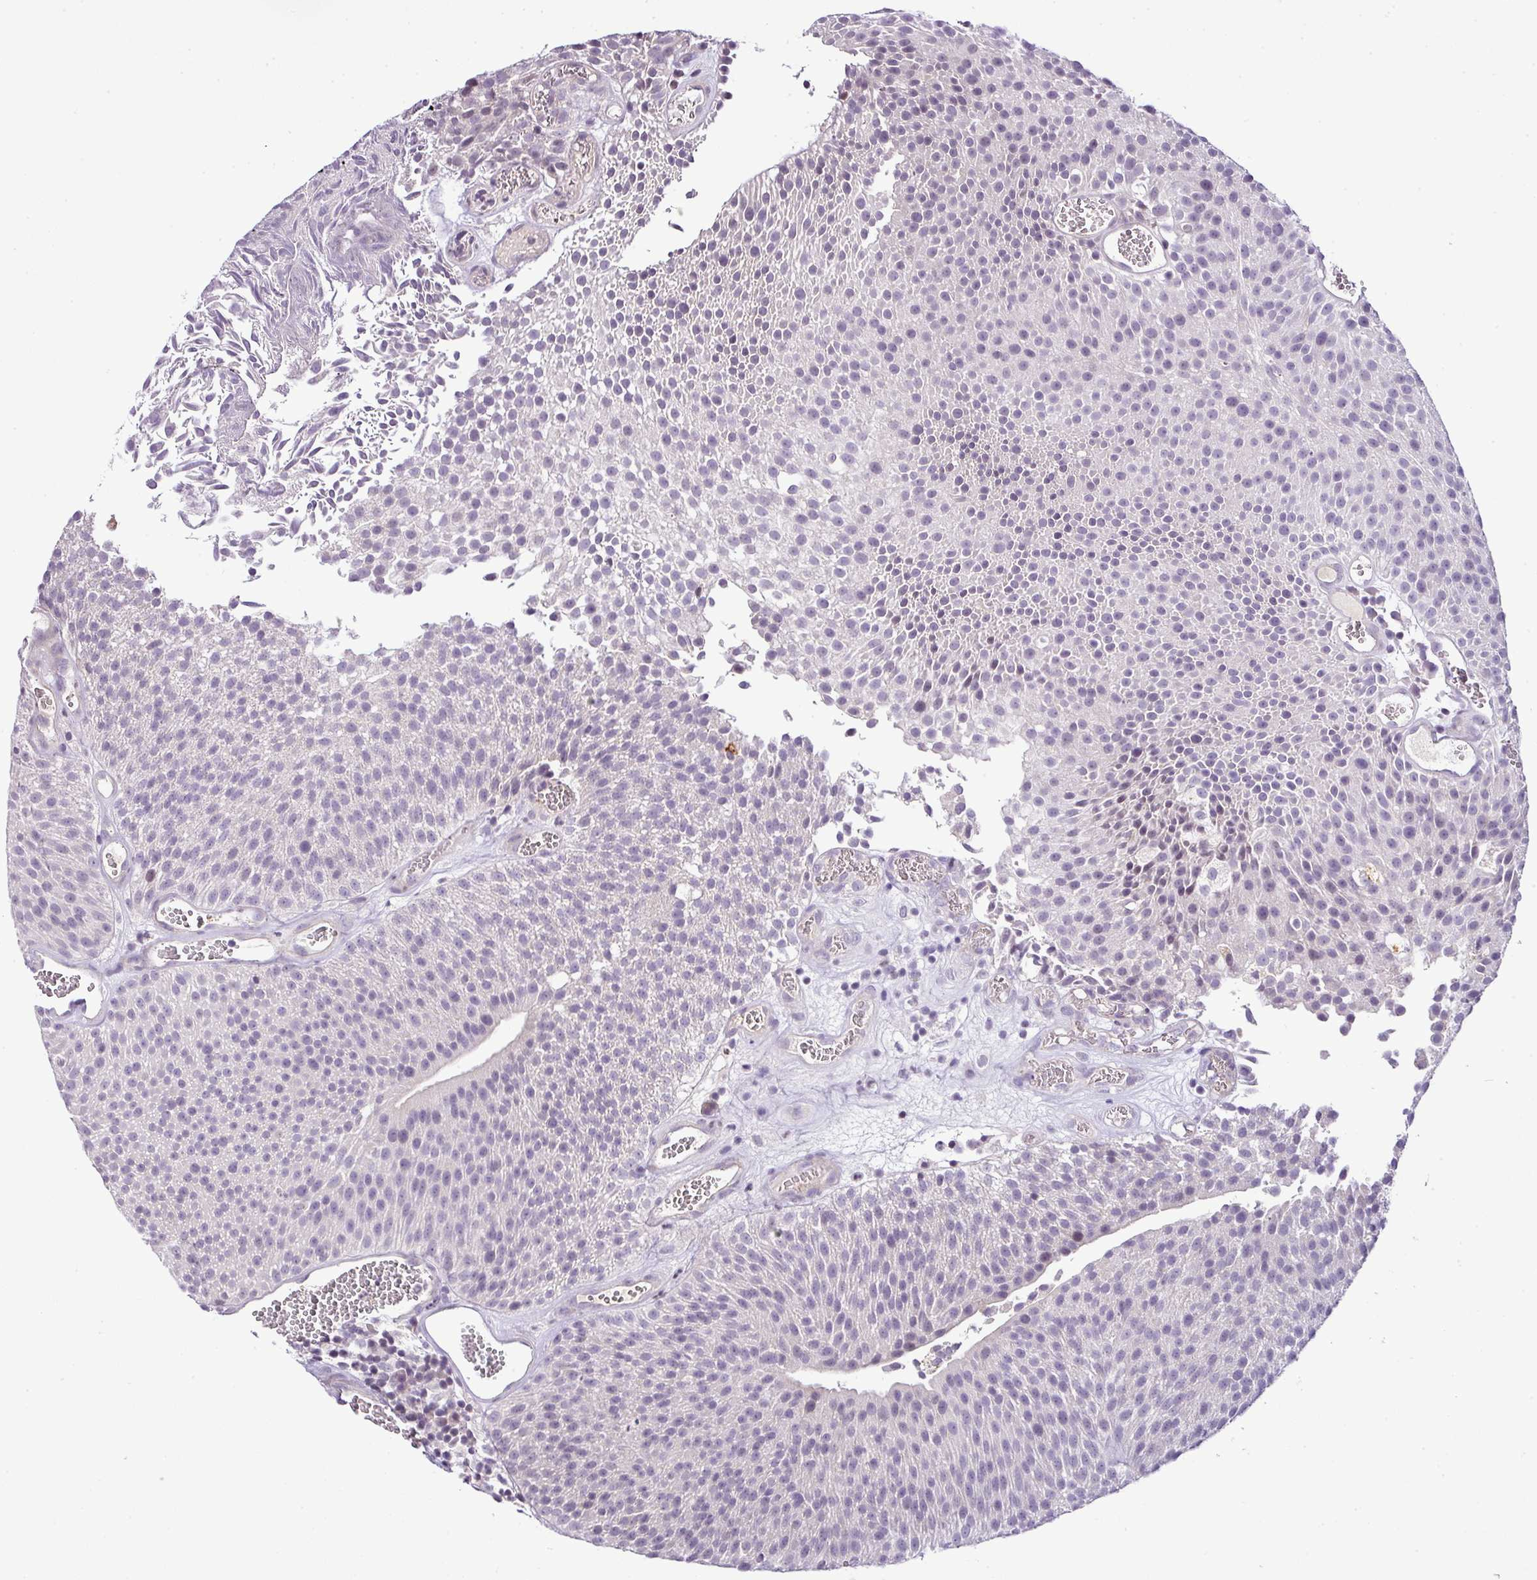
{"staining": {"intensity": "weak", "quantity": "<25%", "location": "nuclear"}, "tissue": "urothelial cancer", "cell_type": "Tumor cells", "image_type": "cancer", "snomed": [{"axis": "morphology", "description": "Urothelial carcinoma, Low grade"}, {"axis": "topography", "description": "Urinary bladder"}], "caption": "High magnification brightfield microscopy of urothelial cancer stained with DAB (brown) and counterstained with hematoxylin (blue): tumor cells show no significant positivity.", "gene": "TEX30", "patient": {"sex": "female", "age": 79}}